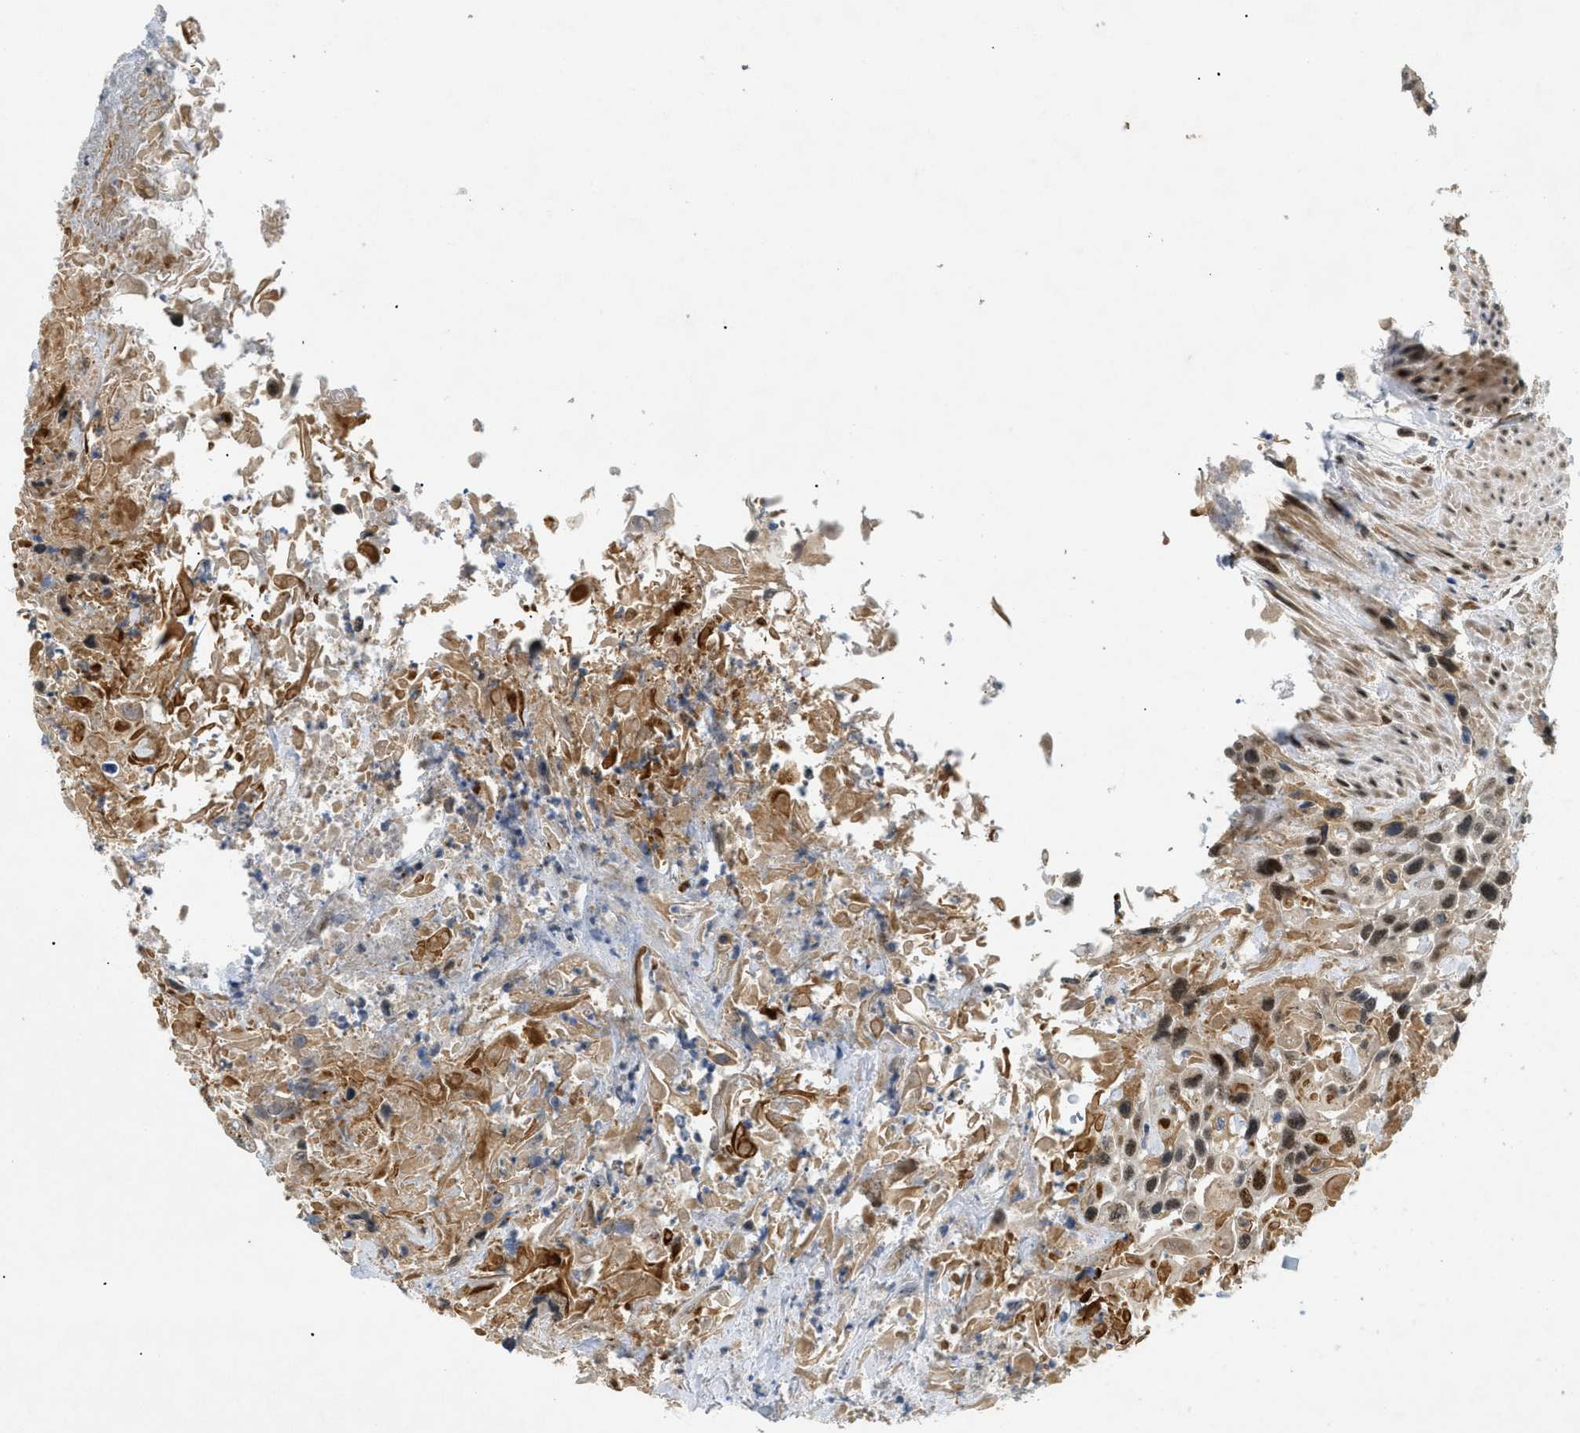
{"staining": {"intensity": "moderate", "quantity": ">75%", "location": "cytoplasmic/membranous,nuclear"}, "tissue": "urothelial cancer", "cell_type": "Tumor cells", "image_type": "cancer", "snomed": [{"axis": "morphology", "description": "Urothelial carcinoma, High grade"}, {"axis": "topography", "description": "Urinary bladder"}], "caption": "Urothelial carcinoma (high-grade) stained for a protein displays moderate cytoplasmic/membranous and nuclear positivity in tumor cells. (Brightfield microscopy of DAB IHC at high magnification).", "gene": "PDGFB", "patient": {"sex": "female", "age": 84}}